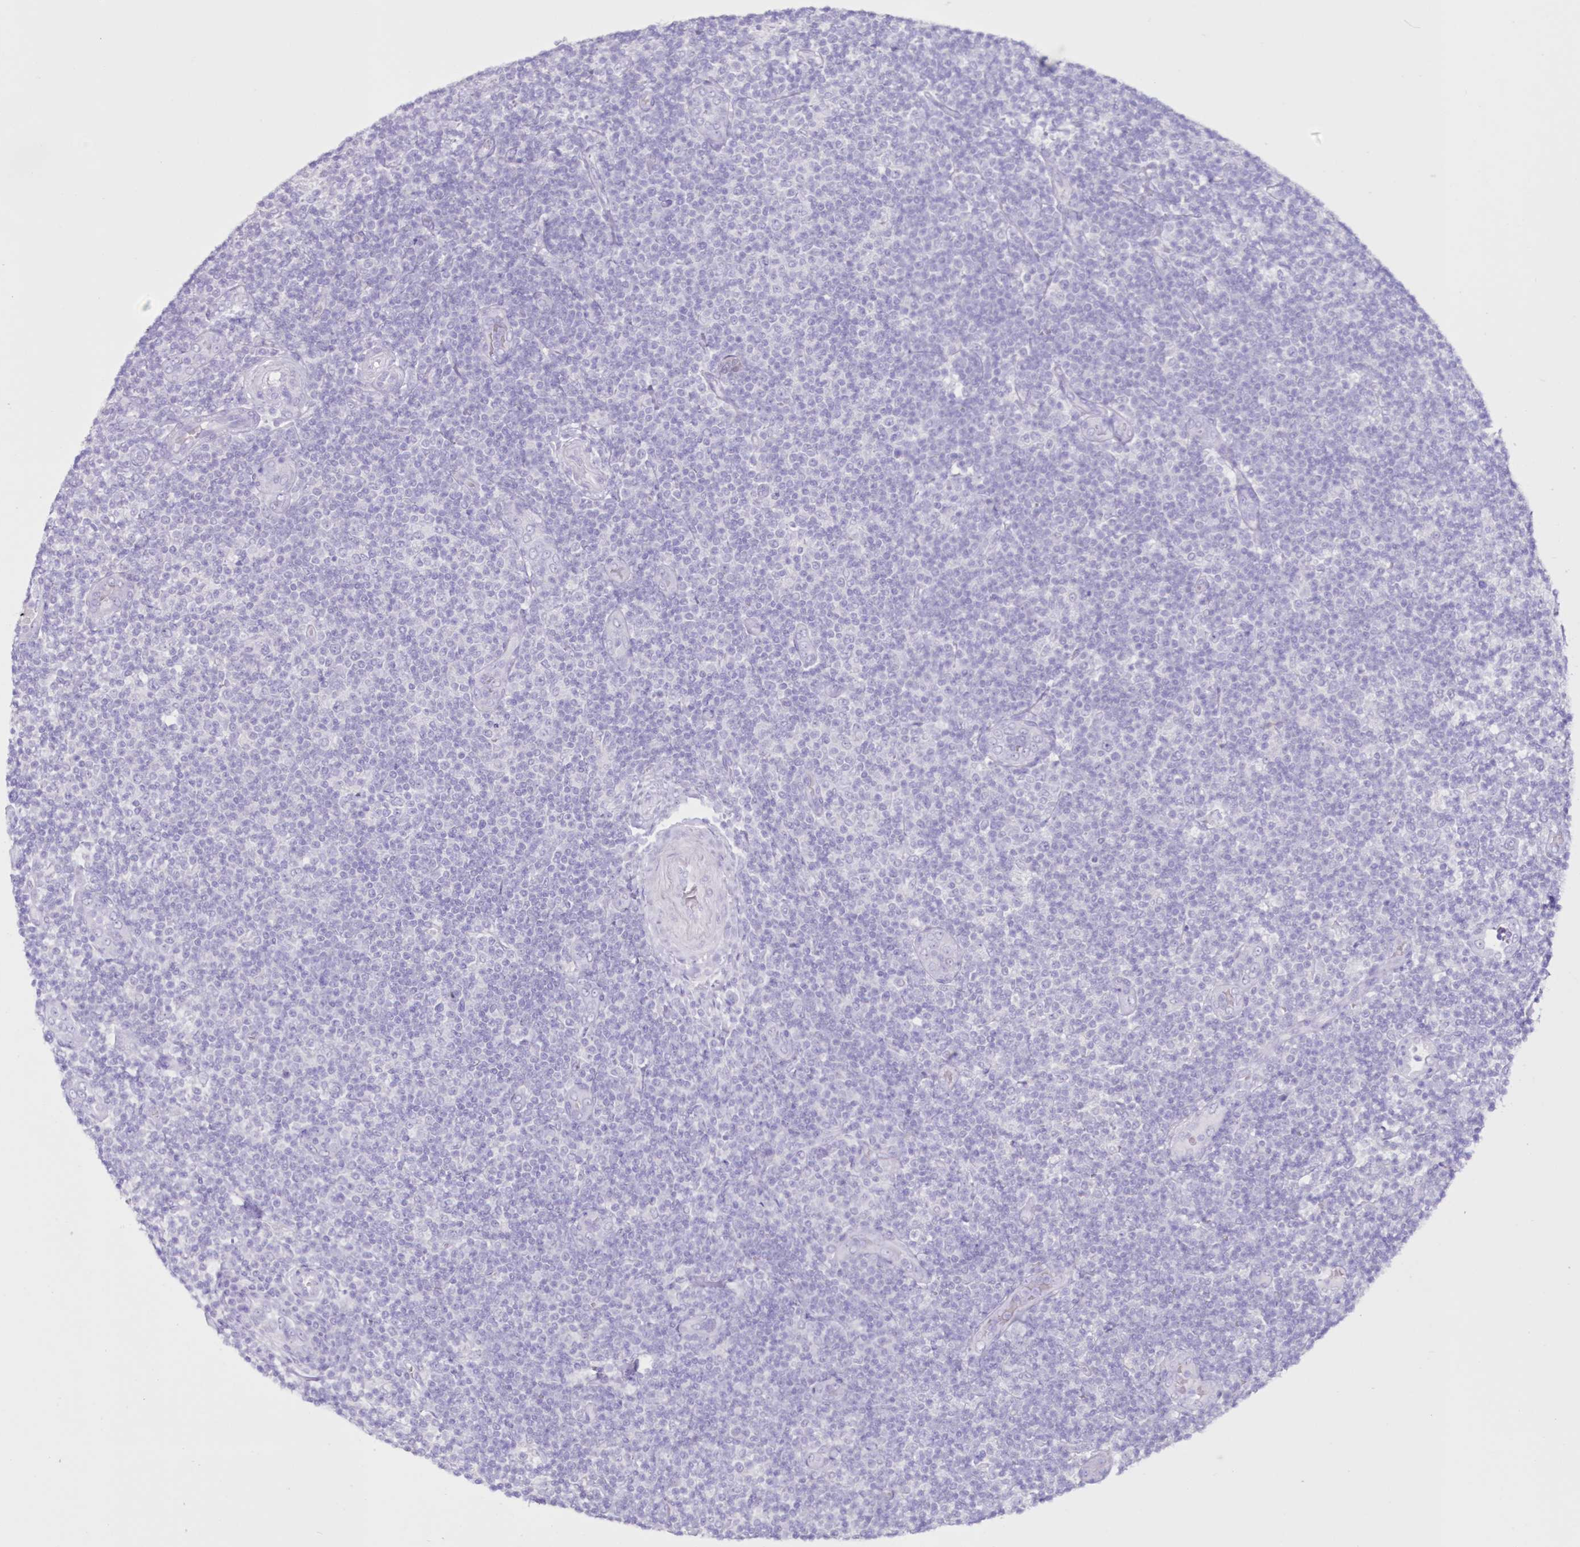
{"staining": {"intensity": "negative", "quantity": "none", "location": "none"}, "tissue": "lymphoma", "cell_type": "Tumor cells", "image_type": "cancer", "snomed": [{"axis": "morphology", "description": "Malignant lymphoma, non-Hodgkin's type, Low grade"}, {"axis": "topography", "description": "Lymph node"}], "caption": "Immunohistochemical staining of malignant lymphoma, non-Hodgkin's type (low-grade) displays no significant positivity in tumor cells.", "gene": "CYP3A4", "patient": {"sex": "male", "age": 83}}